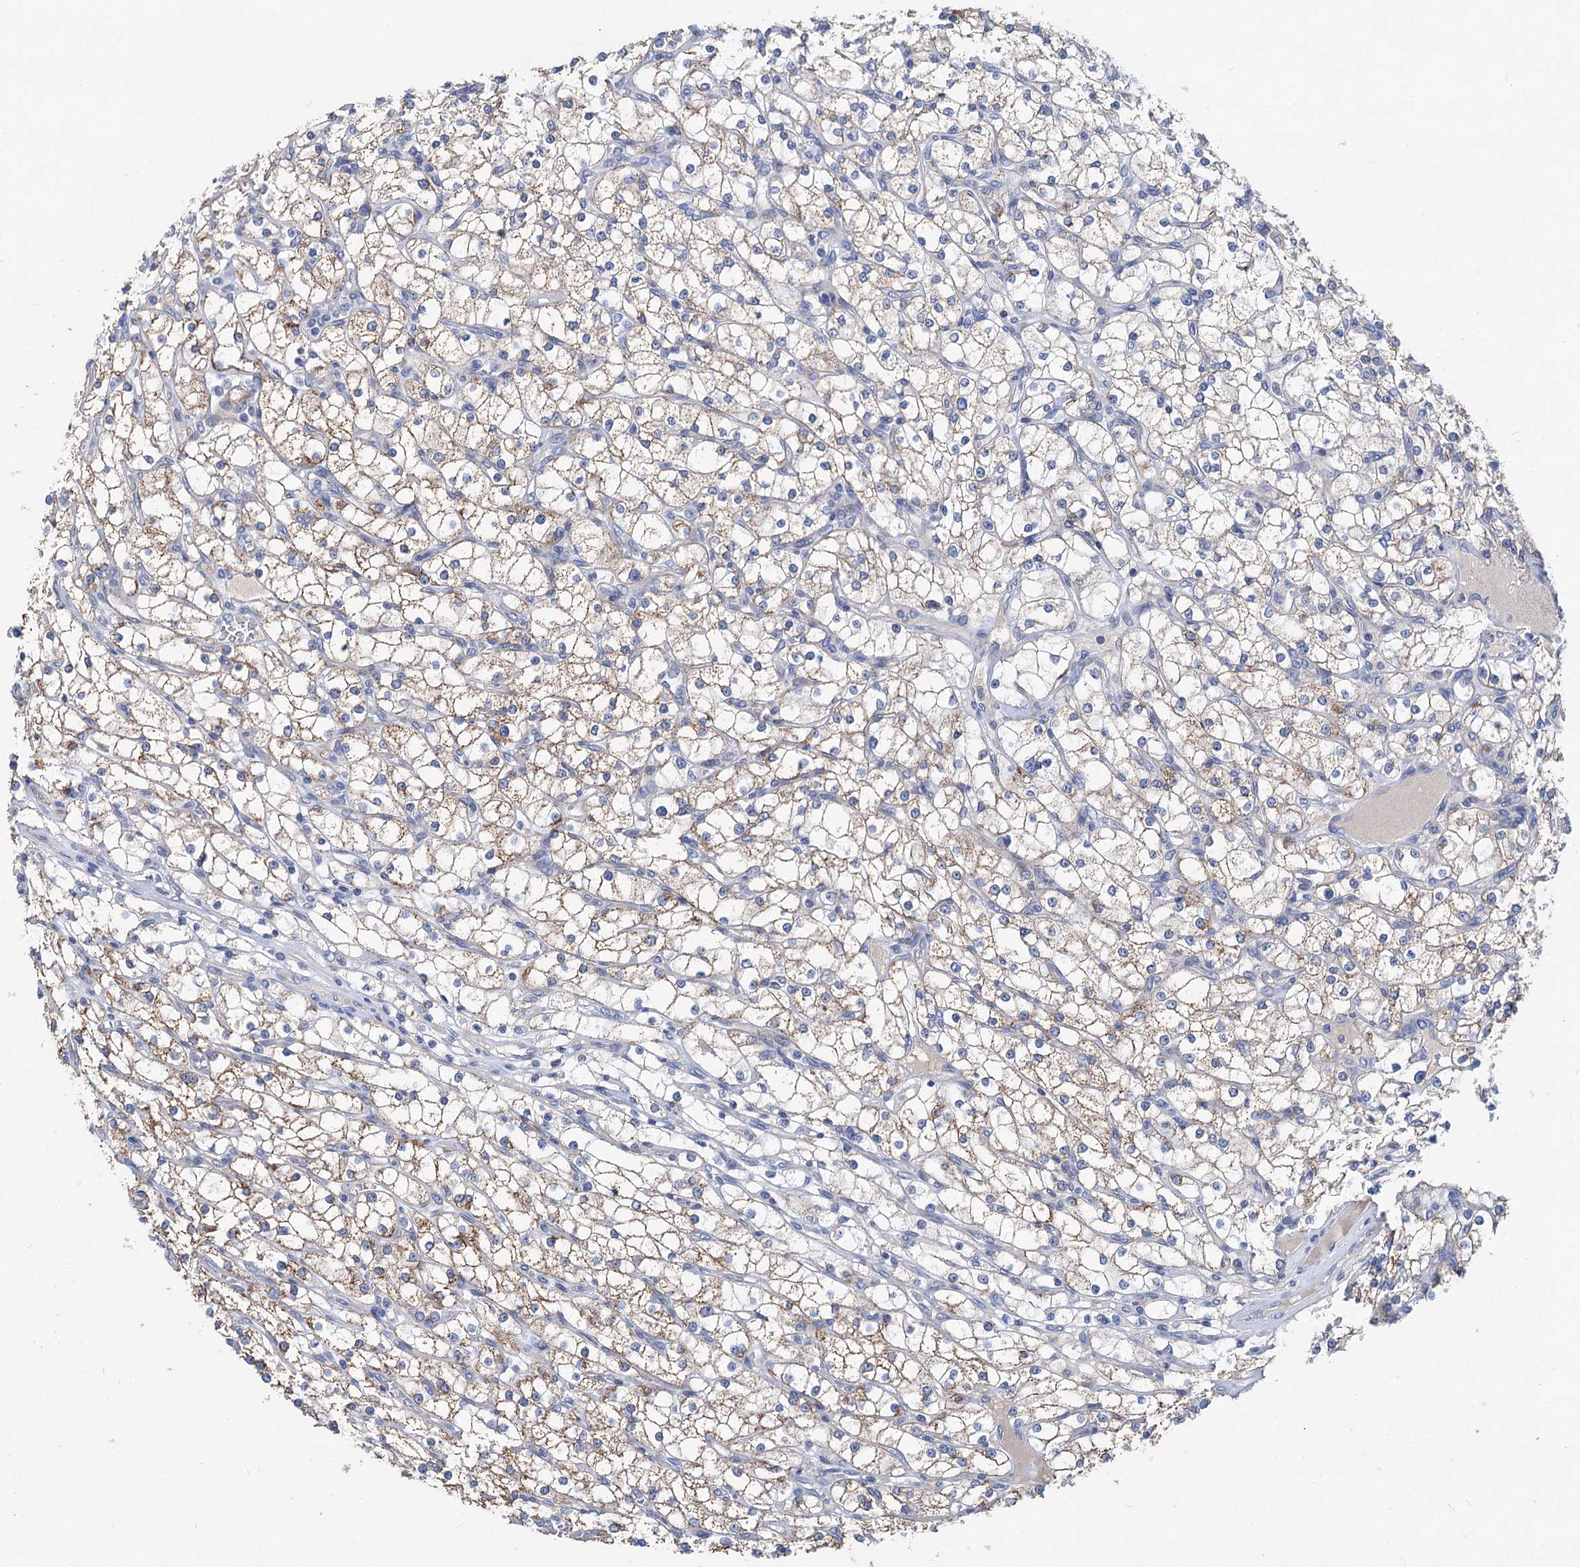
{"staining": {"intensity": "moderate", "quantity": "25%-75%", "location": "cytoplasmic/membranous"}, "tissue": "renal cancer", "cell_type": "Tumor cells", "image_type": "cancer", "snomed": [{"axis": "morphology", "description": "Adenocarcinoma, NOS"}, {"axis": "topography", "description": "Kidney"}], "caption": "A high-resolution photomicrograph shows immunohistochemistry (IHC) staining of renal cancer, which reveals moderate cytoplasmic/membranous expression in approximately 25%-75% of tumor cells. The staining was performed using DAB (3,3'-diaminobenzidine) to visualize the protein expression in brown, while the nuclei were stained in blue with hematoxylin (Magnification: 20x).", "gene": "CHDH", "patient": {"sex": "male", "age": 80}}